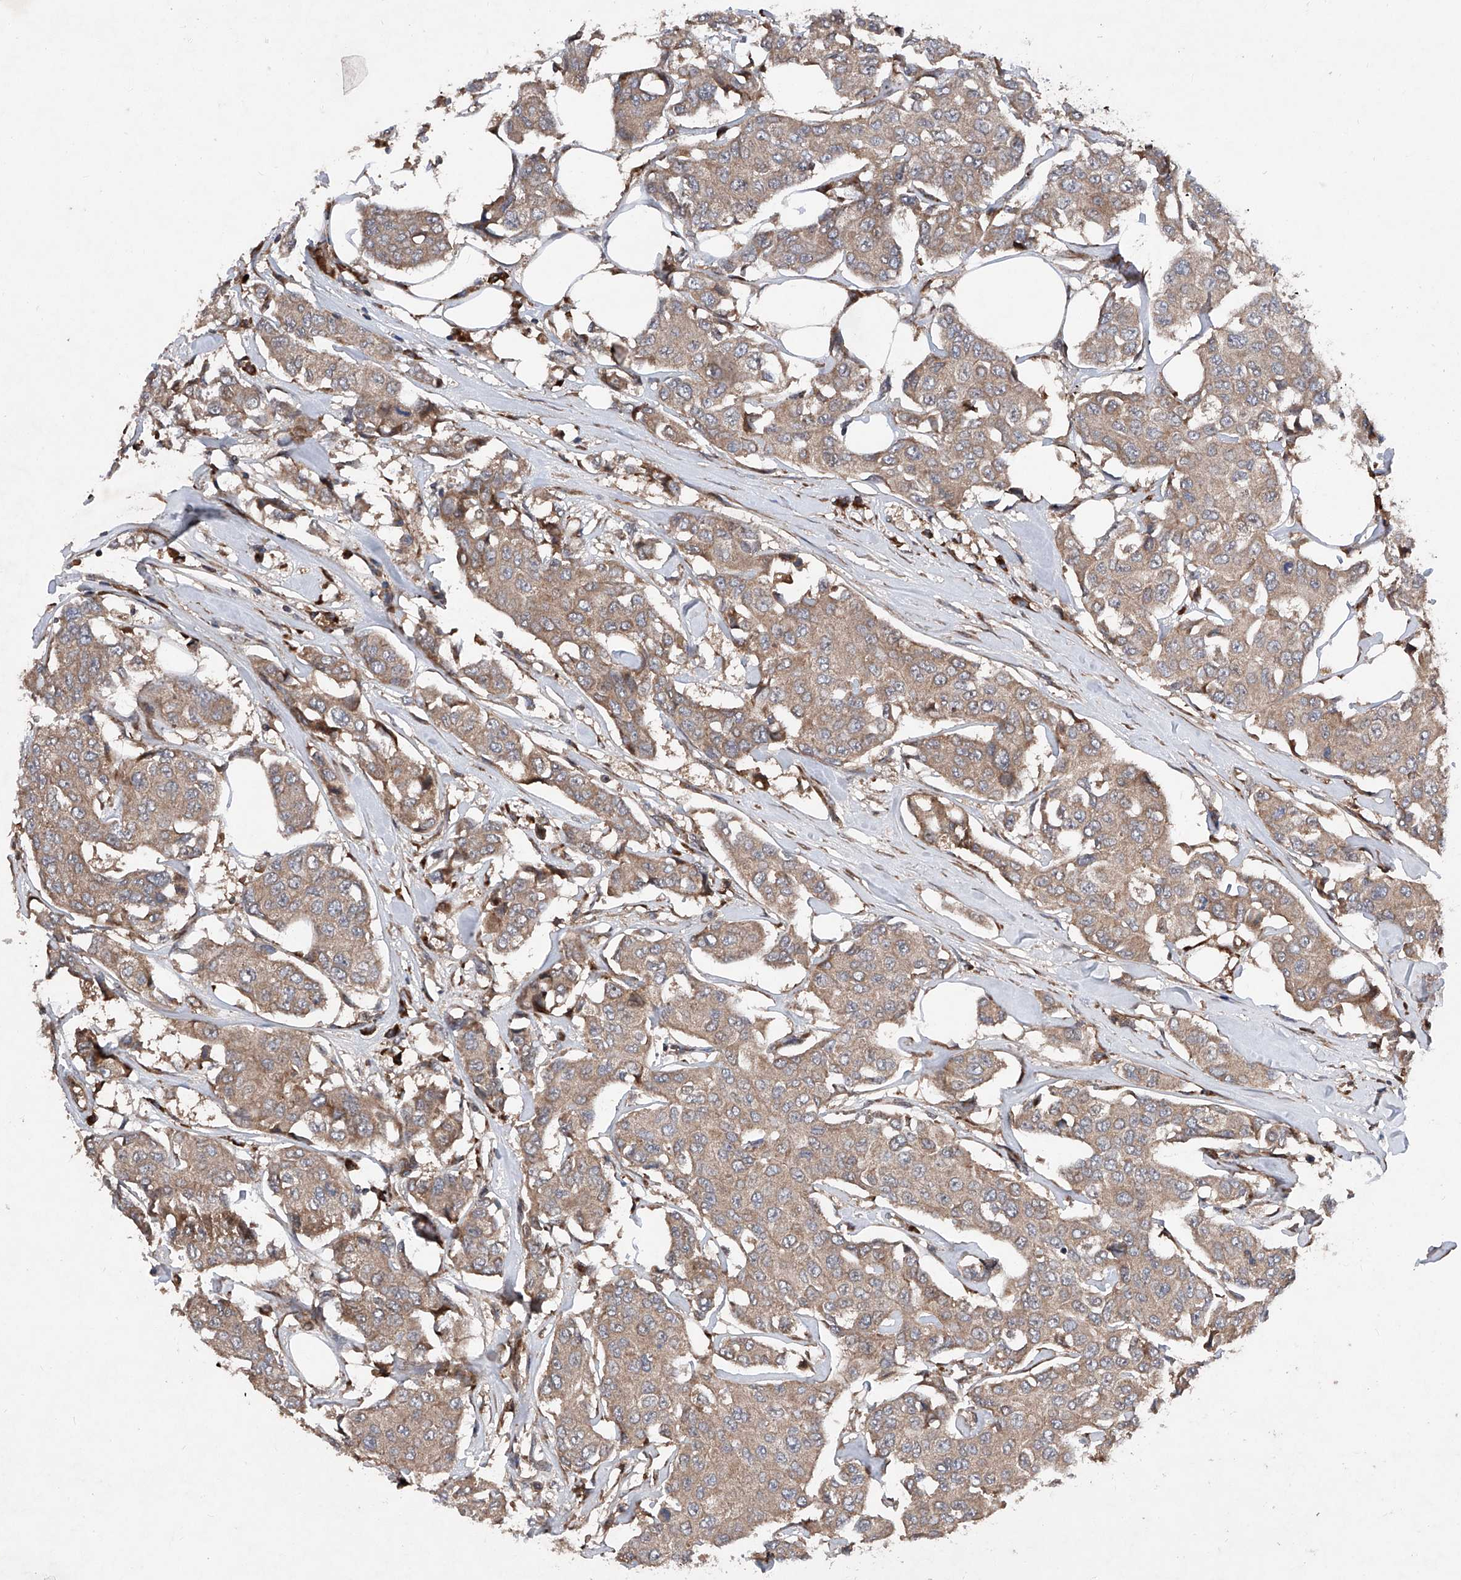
{"staining": {"intensity": "weak", "quantity": ">75%", "location": "cytoplasmic/membranous"}, "tissue": "breast cancer", "cell_type": "Tumor cells", "image_type": "cancer", "snomed": [{"axis": "morphology", "description": "Duct carcinoma"}, {"axis": "topography", "description": "Breast"}], "caption": "A brown stain shows weak cytoplasmic/membranous staining of a protein in breast cancer (infiltrating ductal carcinoma) tumor cells.", "gene": "DAD1", "patient": {"sex": "female", "age": 80}}